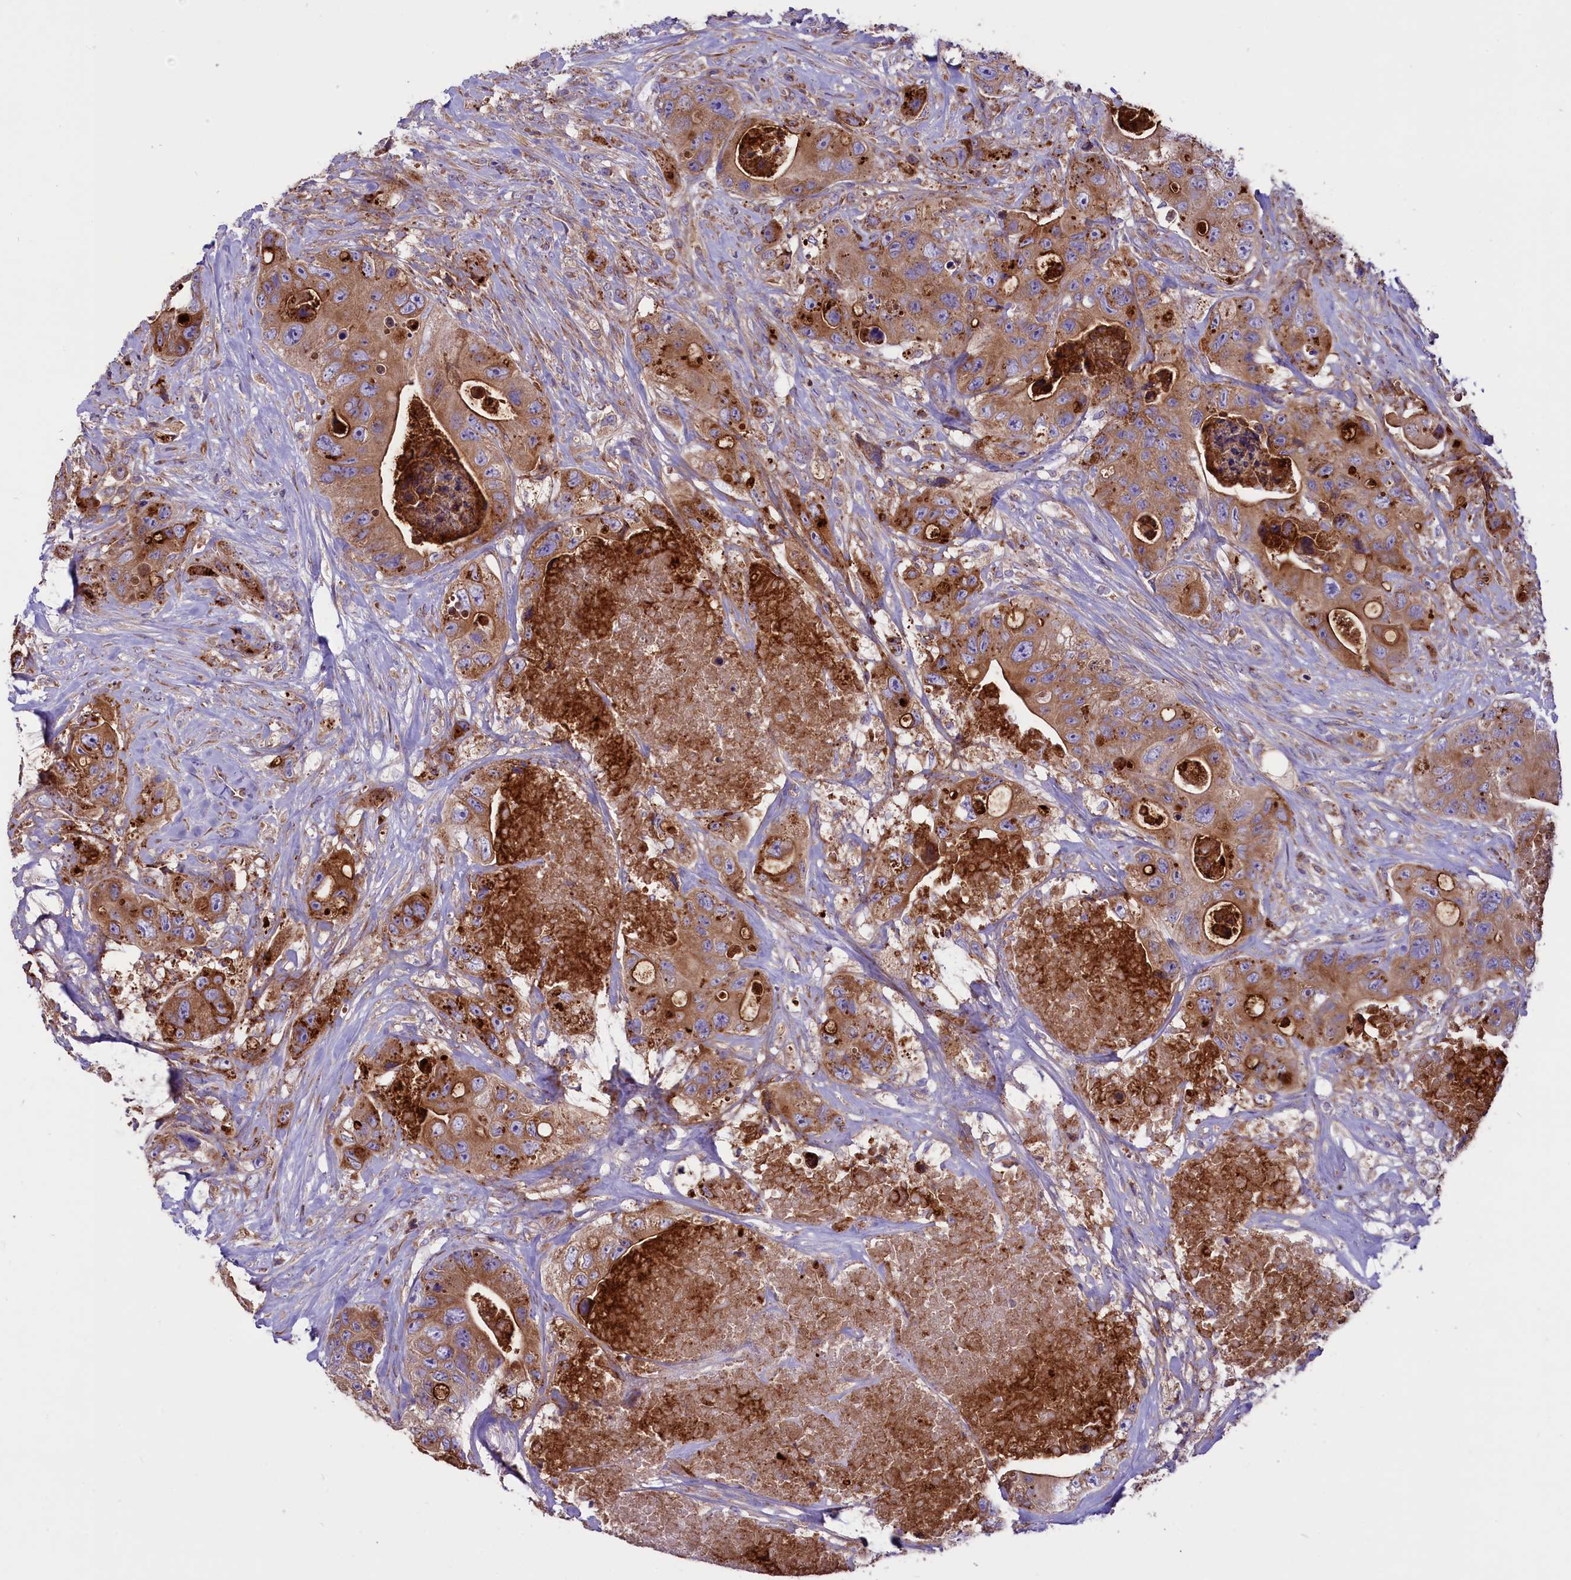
{"staining": {"intensity": "moderate", "quantity": ">75%", "location": "cytoplasmic/membranous"}, "tissue": "colorectal cancer", "cell_type": "Tumor cells", "image_type": "cancer", "snomed": [{"axis": "morphology", "description": "Adenocarcinoma, NOS"}, {"axis": "topography", "description": "Colon"}], "caption": "An image showing moderate cytoplasmic/membranous staining in about >75% of tumor cells in colorectal cancer, as visualized by brown immunohistochemical staining.", "gene": "PTPRU", "patient": {"sex": "female", "age": 46}}